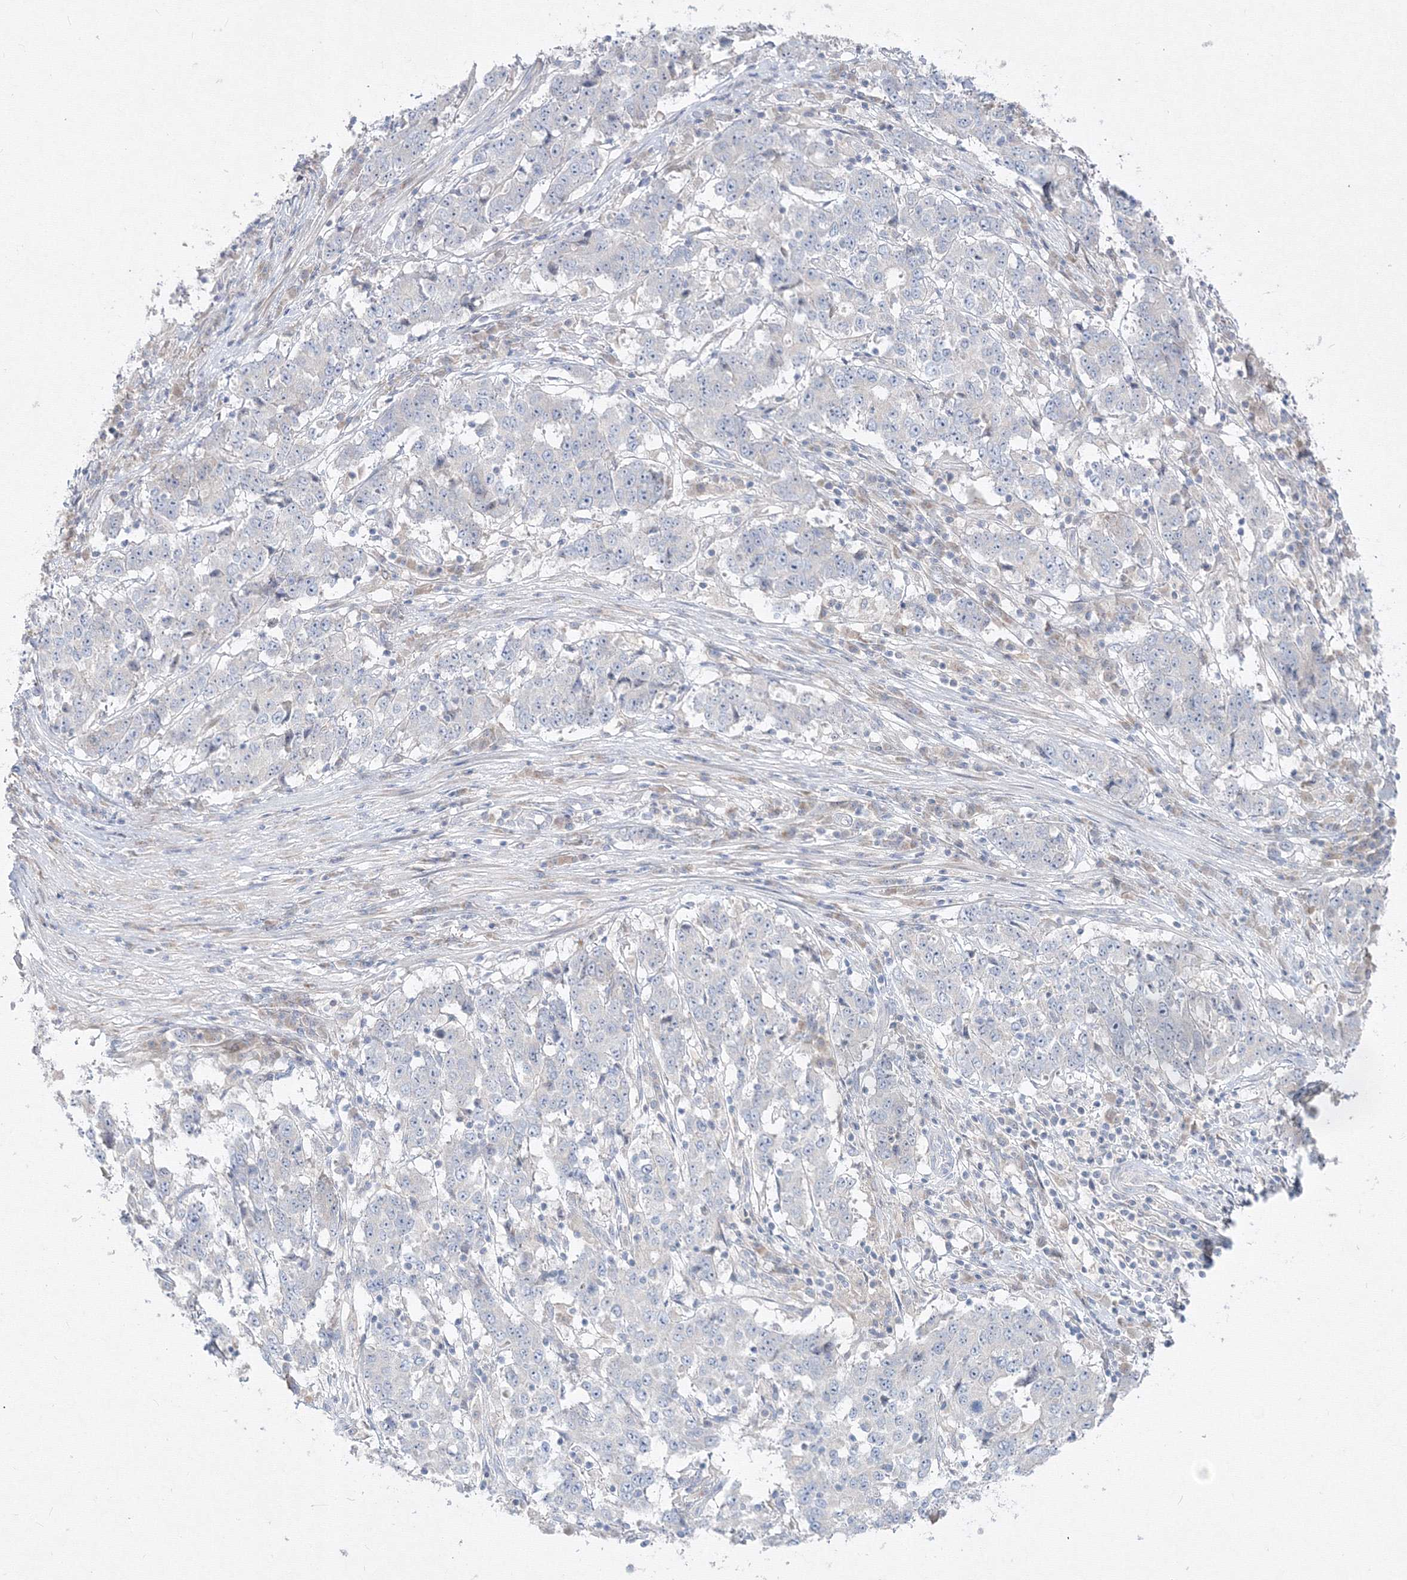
{"staining": {"intensity": "negative", "quantity": "none", "location": "none"}, "tissue": "stomach cancer", "cell_type": "Tumor cells", "image_type": "cancer", "snomed": [{"axis": "morphology", "description": "Adenocarcinoma, NOS"}, {"axis": "topography", "description": "Stomach"}], "caption": "Stomach cancer (adenocarcinoma) was stained to show a protein in brown. There is no significant positivity in tumor cells.", "gene": "FBXL8", "patient": {"sex": "male", "age": 59}}